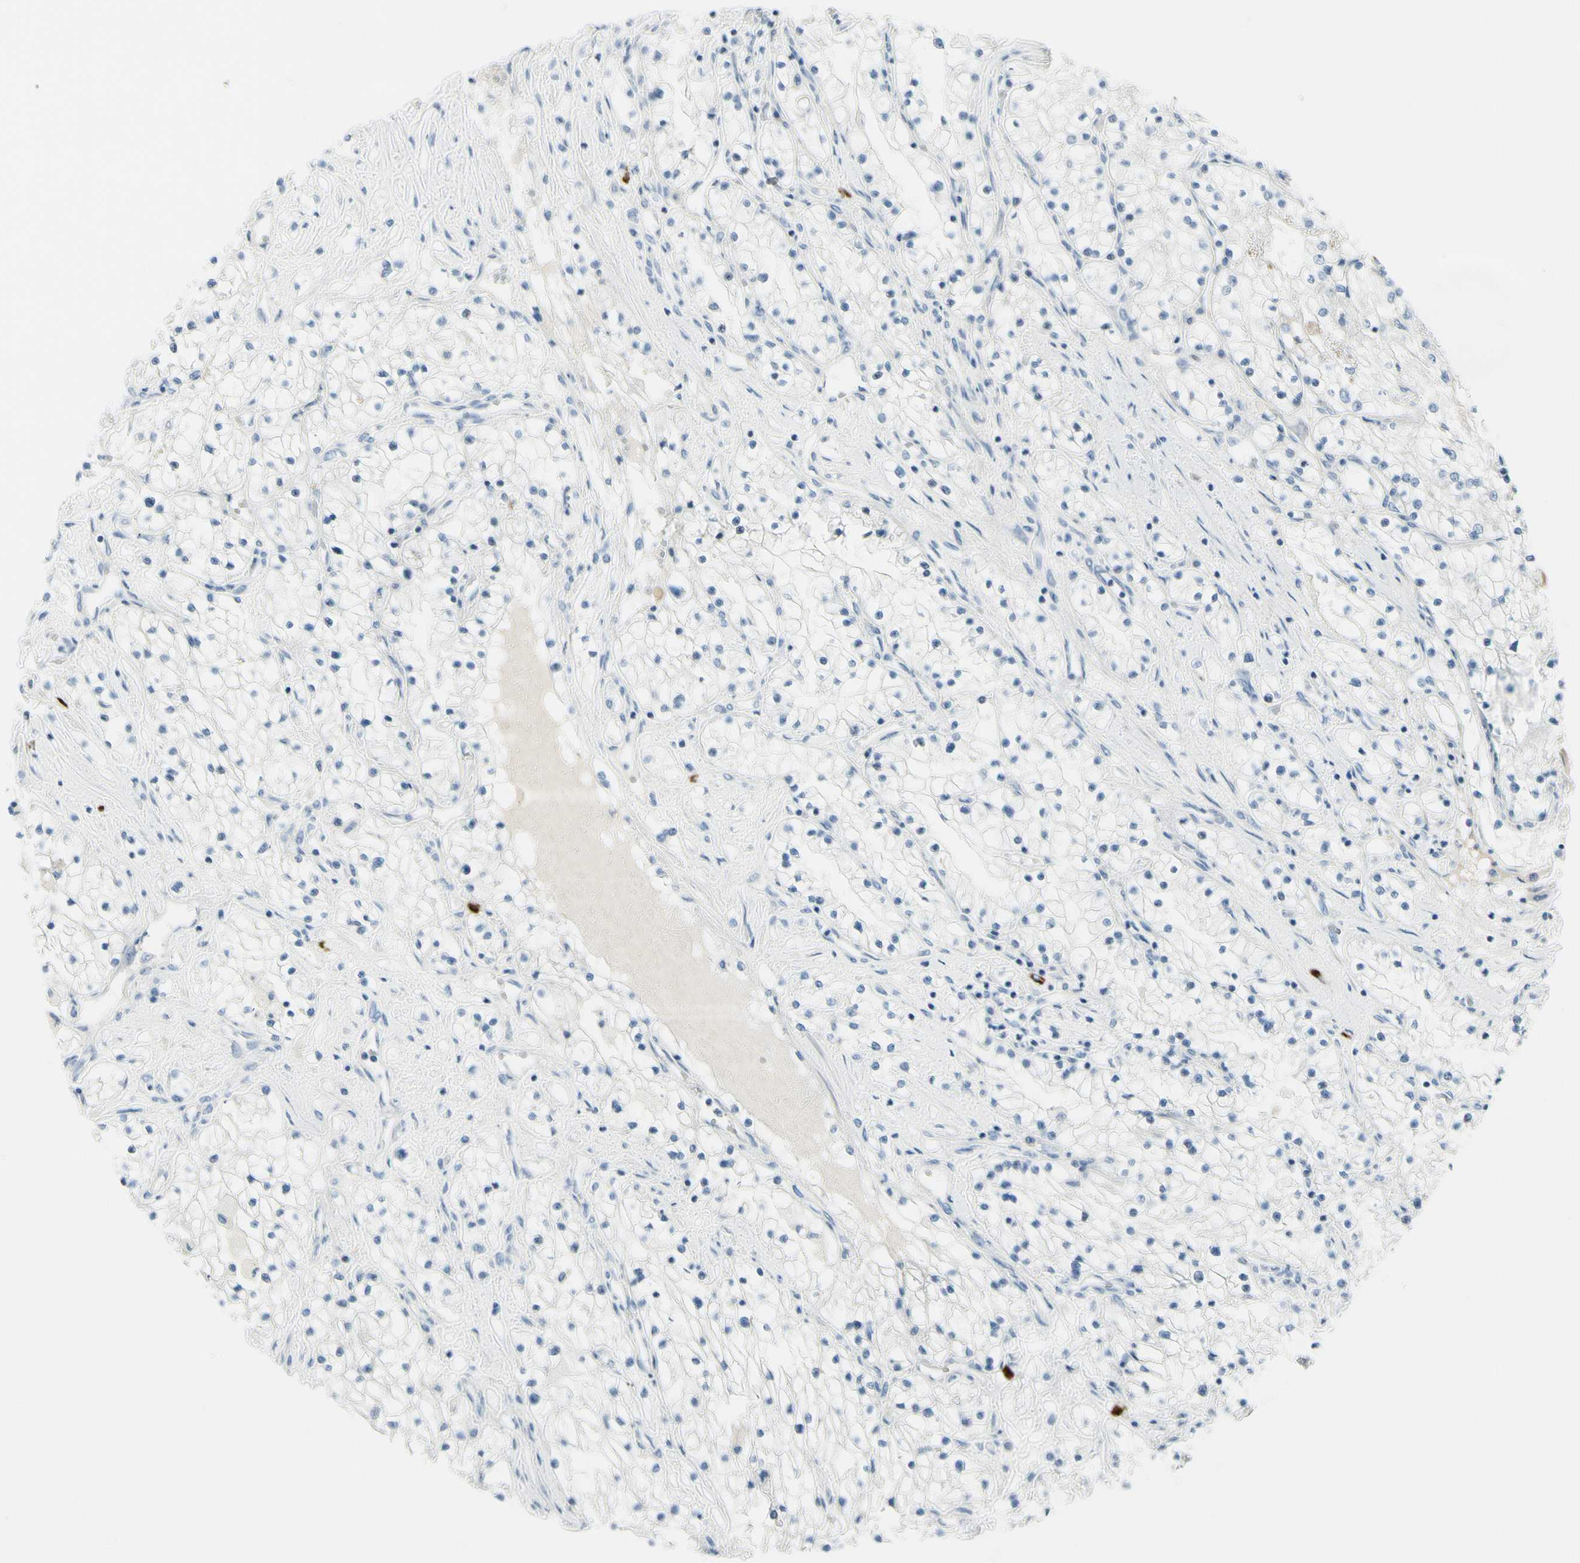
{"staining": {"intensity": "negative", "quantity": "none", "location": "none"}, "tissue": "renal cancer", "cell_type": "Tumor cells", "image_type": "cancer", "snomed": [{"axis": "morphology", "description": "Adenocarcinoma, NOS"}, {"axis": "topography", "description": "Kidney"}], "caption": "Immunohistochemistry (IHC) of renal adenocarcinoma exhibits no expression in tumor cells.", "gene": "DLG4", "patient": {"sex": "male", "age": 68}}